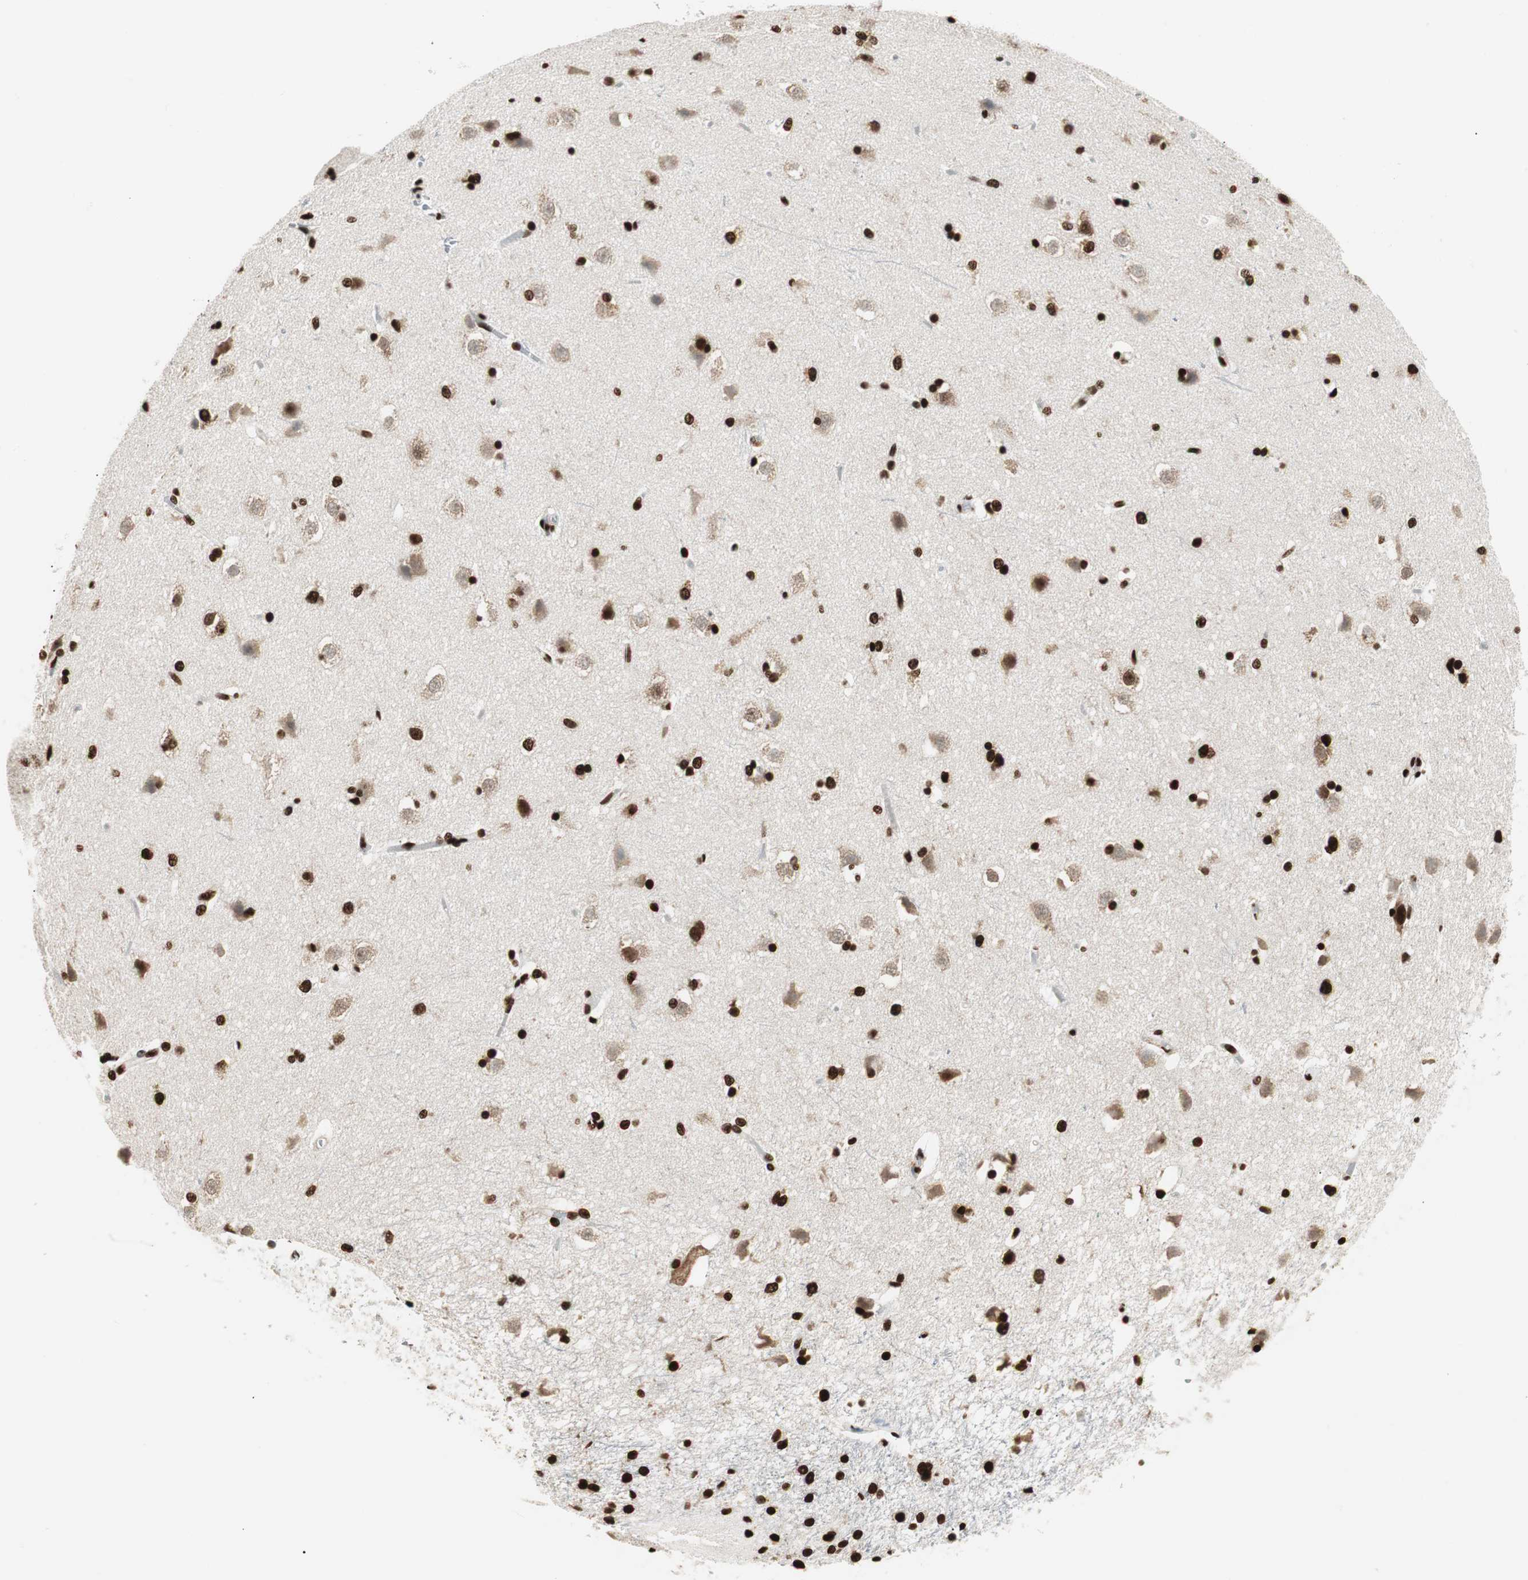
{"staining": {"intensity": "strong", "quantity": ">75%", "location": "nuclear"}, "tissue": "caudate", "cell_type": "Glial cells", "image_type": "normal", "snomed": [{"axis": "morphology", "description": "Normal tissue, NOS"}, {"axis": "topography", "description": "Lateral ventricle wall"}], "caption": "Protein analysis of normal caudate exhibits strong nuclear staining in about >75% of glial cells.", "gene": "MTA2", "patient": {"sex": "female", "age": 19}}